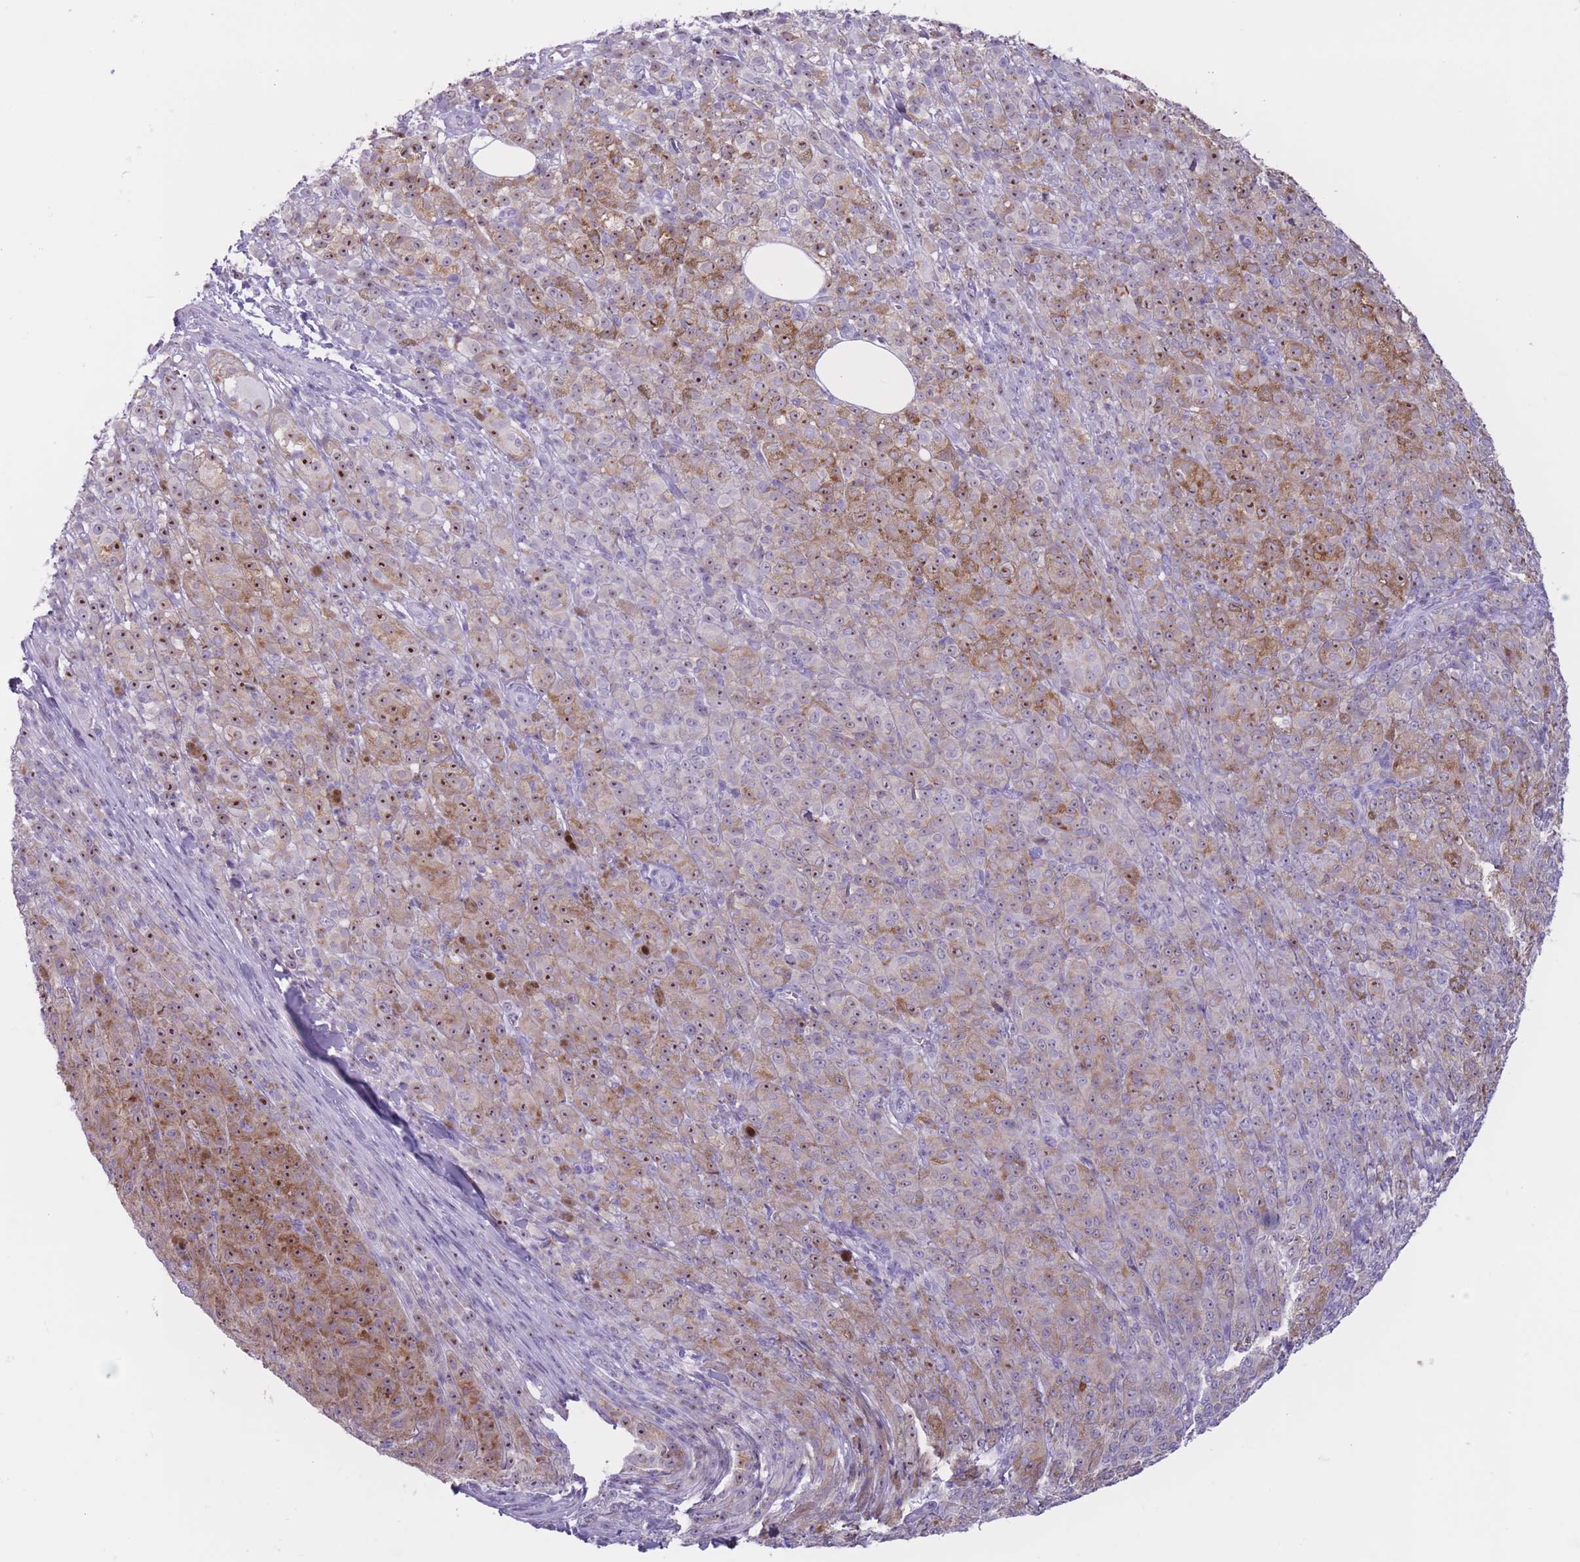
{"staining": {"intensity": "moderate", "quantity": "25%-75%", "location": "cytoplasmic/membranous,nuclear"}, "tissue": "melanoma", "cell_type": "Tumor cells", "image_type": "cancer", "snomed": [{"axis": "morphology", "description": "Malignant melanoma, NOS"}, {"axis": "topography", "description": "Skin"}], "caption": "The histopathology image shows immunohistochemical staining of malignant melanoma. There is moderate cytoplasmic/membranous and nuclear positivity is identified in about 25%-75% of tumor cells.", "gene": "PNMA3", "patient": {"sex": "female", "age": 52}}